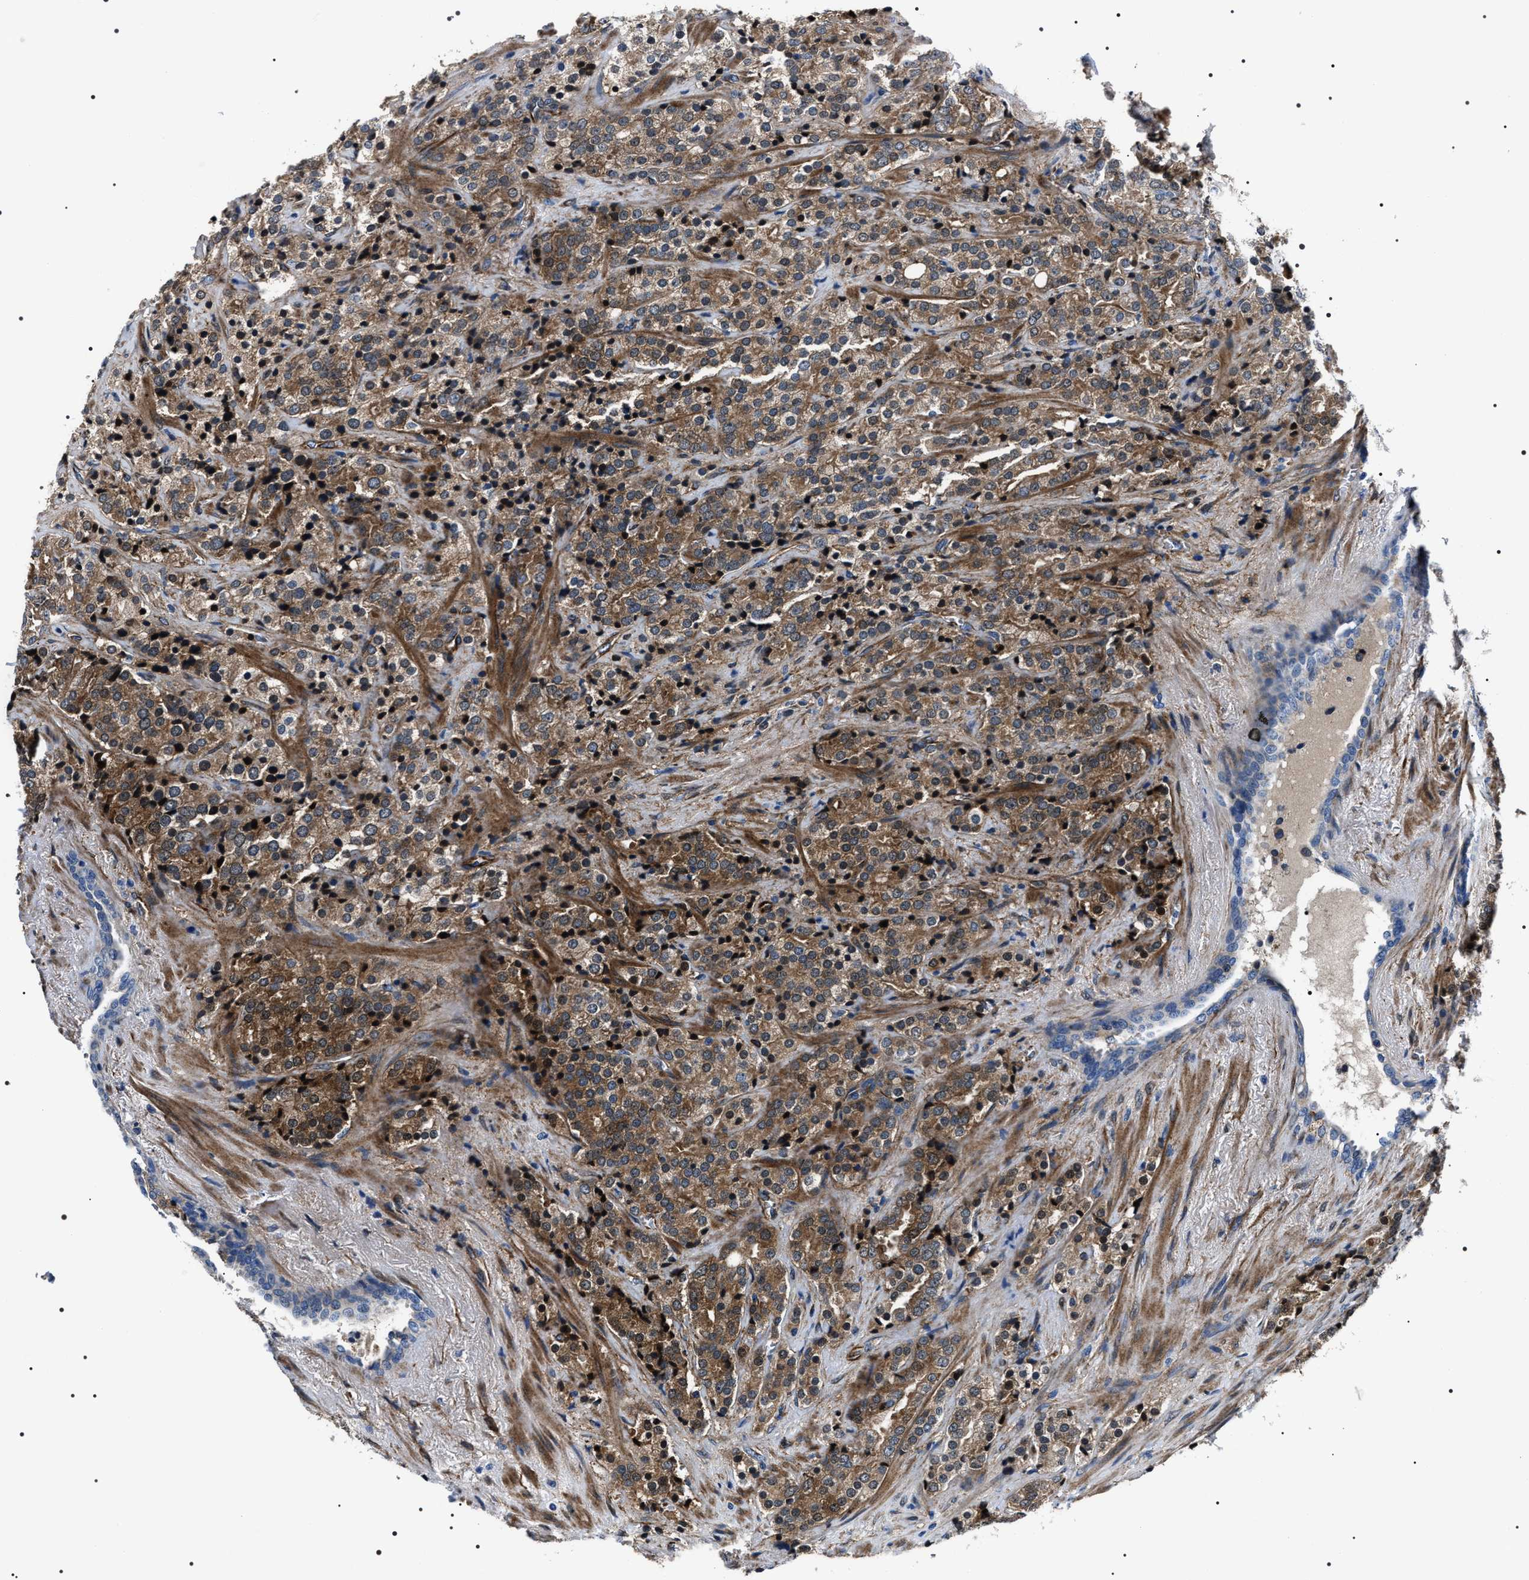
{"staining": {"intensity": "strong", "quantity": ">75%", "location": "cytoplasmic/membranous"}, "tissue": "prostate cancer", "cell_type": "Tumor cells", "image_type": "cancer", "snomed": [{"axis": "morphology", "description": "Adenocarcinoma, High grade"}, {"axis": "topography", "description": "Prostate"}], "caption": "Immunohistochemistry staining of prostate cancer, which exhibits high levels of strong cytoplasmic/membranous expression in about >75% of tumor cells indicating strong cytoplasmic/membranous protein staining. The staining was performed using DAB (brown) for protein detection and nuclei were counterstained in hematoxylin (blue).", "gene": "BAG2", "patient": {"sex": "male", "age": 71}}